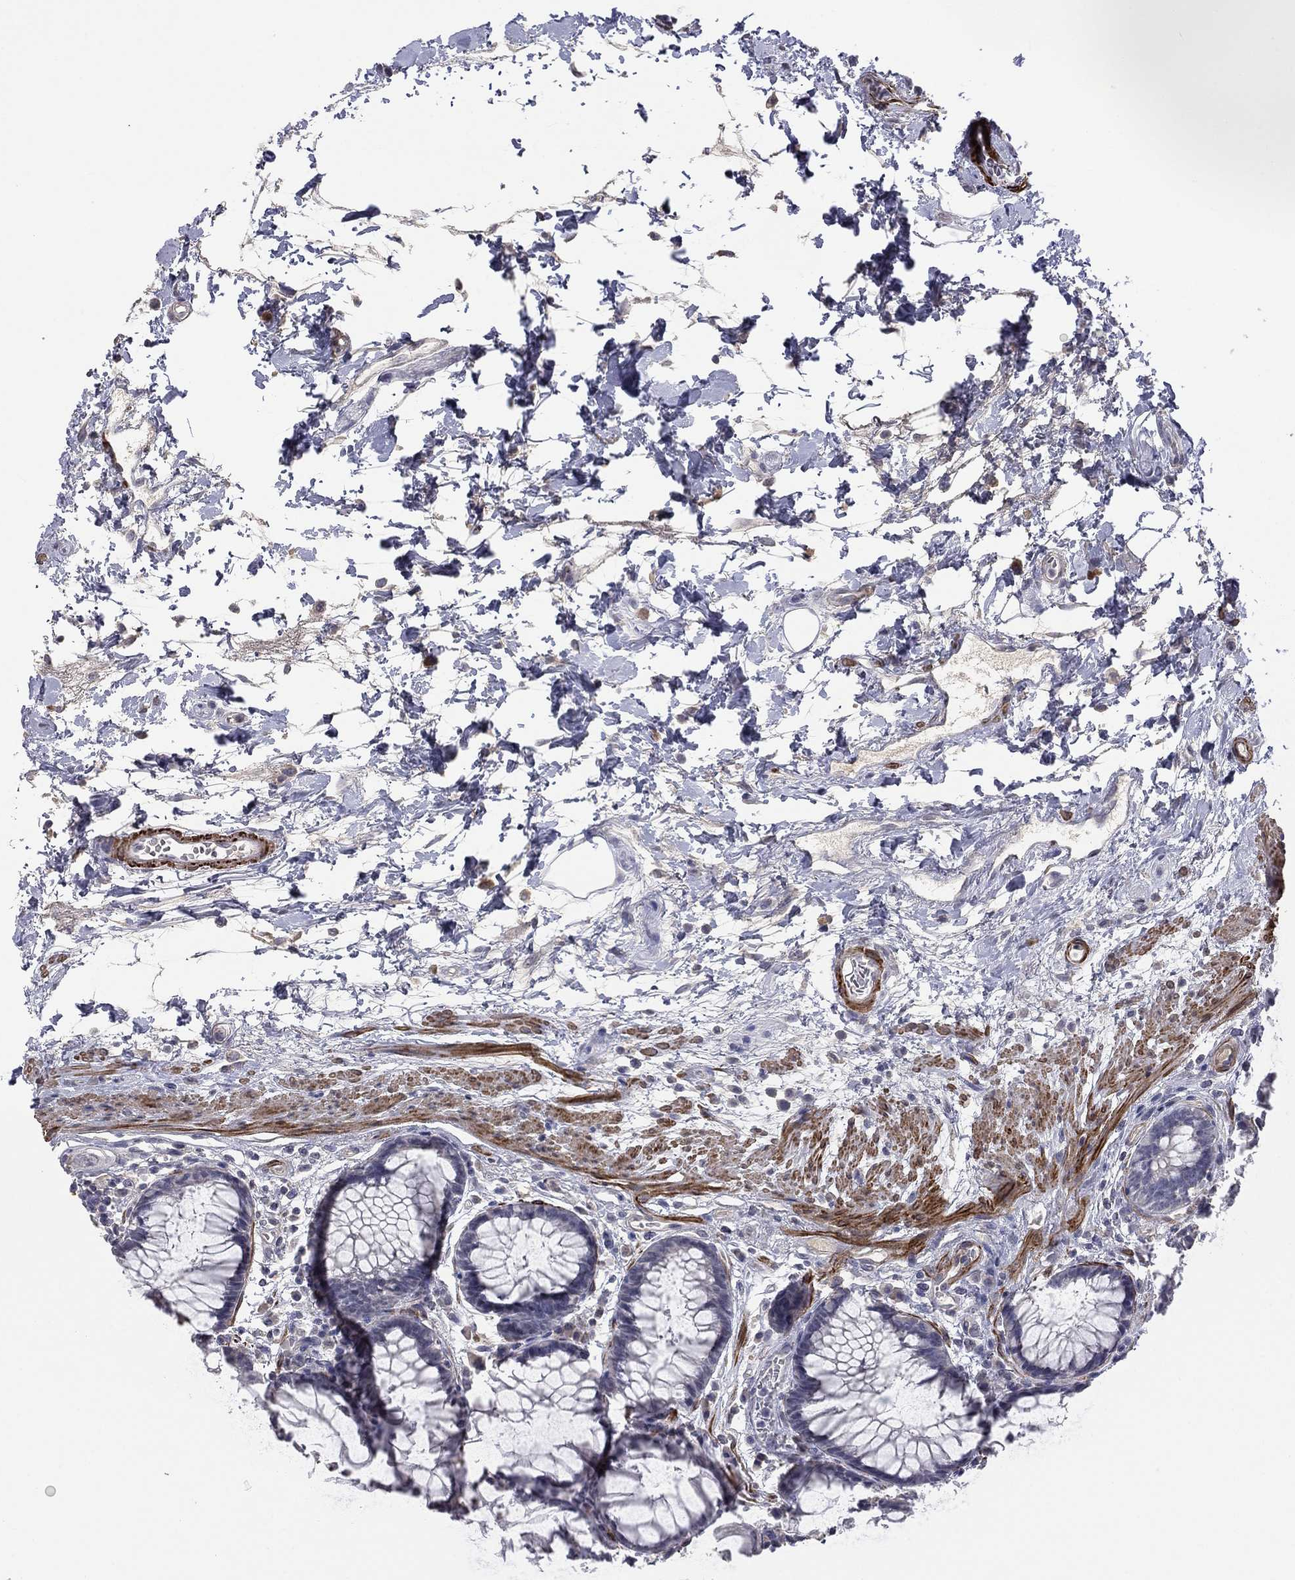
{"staining": {"intensity": "negative", "quantity": "none", "location": "none"}, "tissue": "rectum", "cell_type": "Glandular cells", "image_type": "normal", "snomed": [{"axis": "morphology", "description": "Normal tissue, NOS"}, {"axis": "topography", "description": "Rectum"}], "caption": "An immunohistochemistry (IHC) micrograph of normal rectum is shown. There is no staining in glandular cells of rectum. (Stains: DAB (3,3'-diaminobenzidine) immunohistochemistry with hematoxylin counter stain, Microscopy: brightfield microscopy at high magnification).", "gene": "IP6K3", "patient": {"sex": "female", "age": 68}}